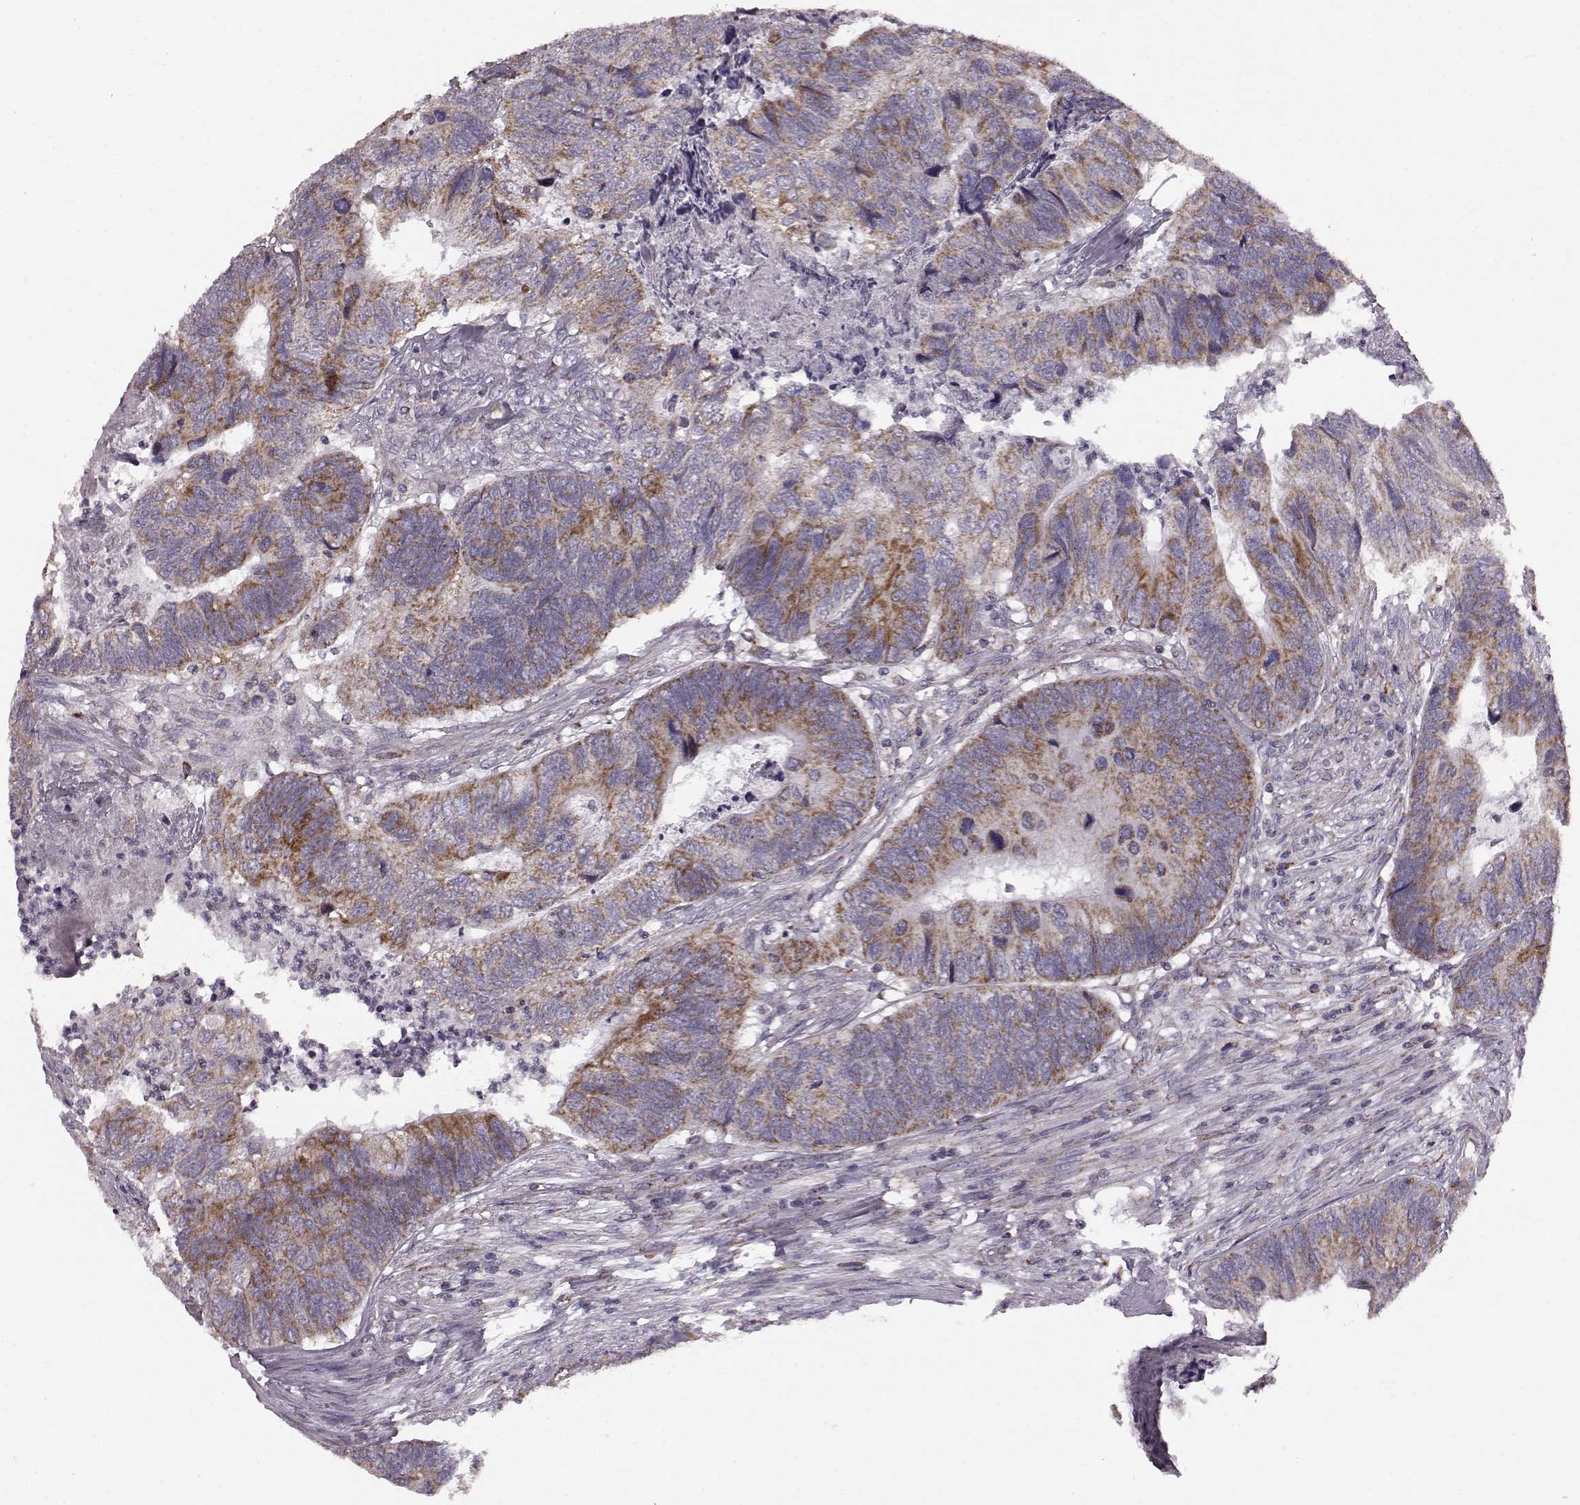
{"staining": {"intensity": "moderate", "quantity": ">75%", "location": "cytoplasmic/membranous"}, "tissue": "colorectal cancer", "cell_type": "Tumor cells", "image_type": "cancer", "snomed": [{"axis": "morphology", "description": "Adenocarcinoma, NOS"}, {"axis": "topography", "description": "Colon"}], "caption": "About >75% of tumor cells in colorectal cancer reveal moderate cytoplasmic/membranous protein expression as visualized by brown immunohistochemical staining.", "gene": "FAM8A1", "patient": {"sex": "female", "age": 67}}